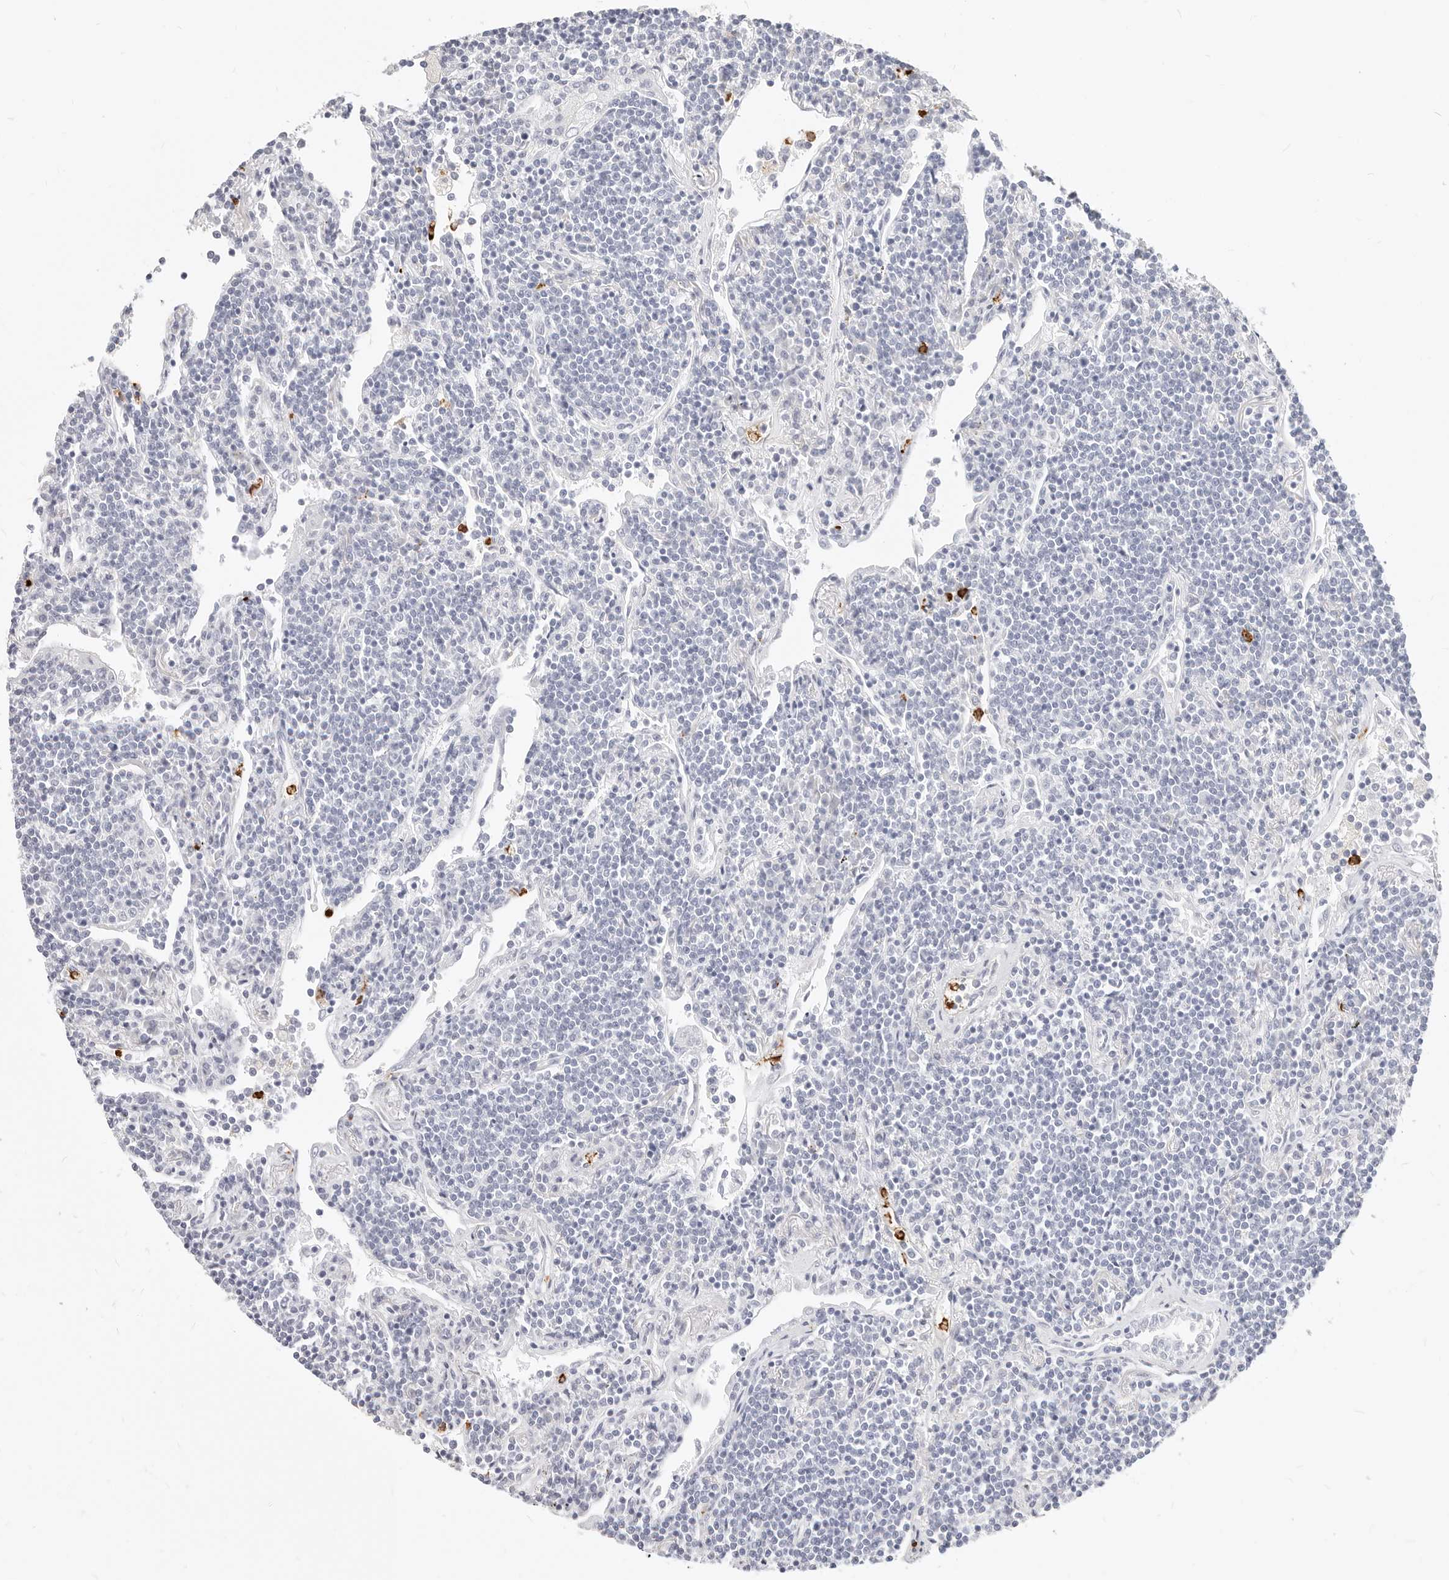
{"staining": {"intensity": "negative", "quantity": "none", "location": "none"}, "tissue": "lymphoma", "cell_type": "Tumor cells", "image_type": "cancer", "snomed": [{"axis": "morphology", "description": "Malignant lymphoma, non-Hodgkin's type, Low grade"}, {"axis": "topography", "description": "Lung"}], "caption": "High power microscopy image of an IHC image of low-grade malignant lymphoma, non-Hodgkin's type, revealing no significant positivity in tumor cells.", "gene": "CAMP", "patient": {"sex": "female", "age": 71}}